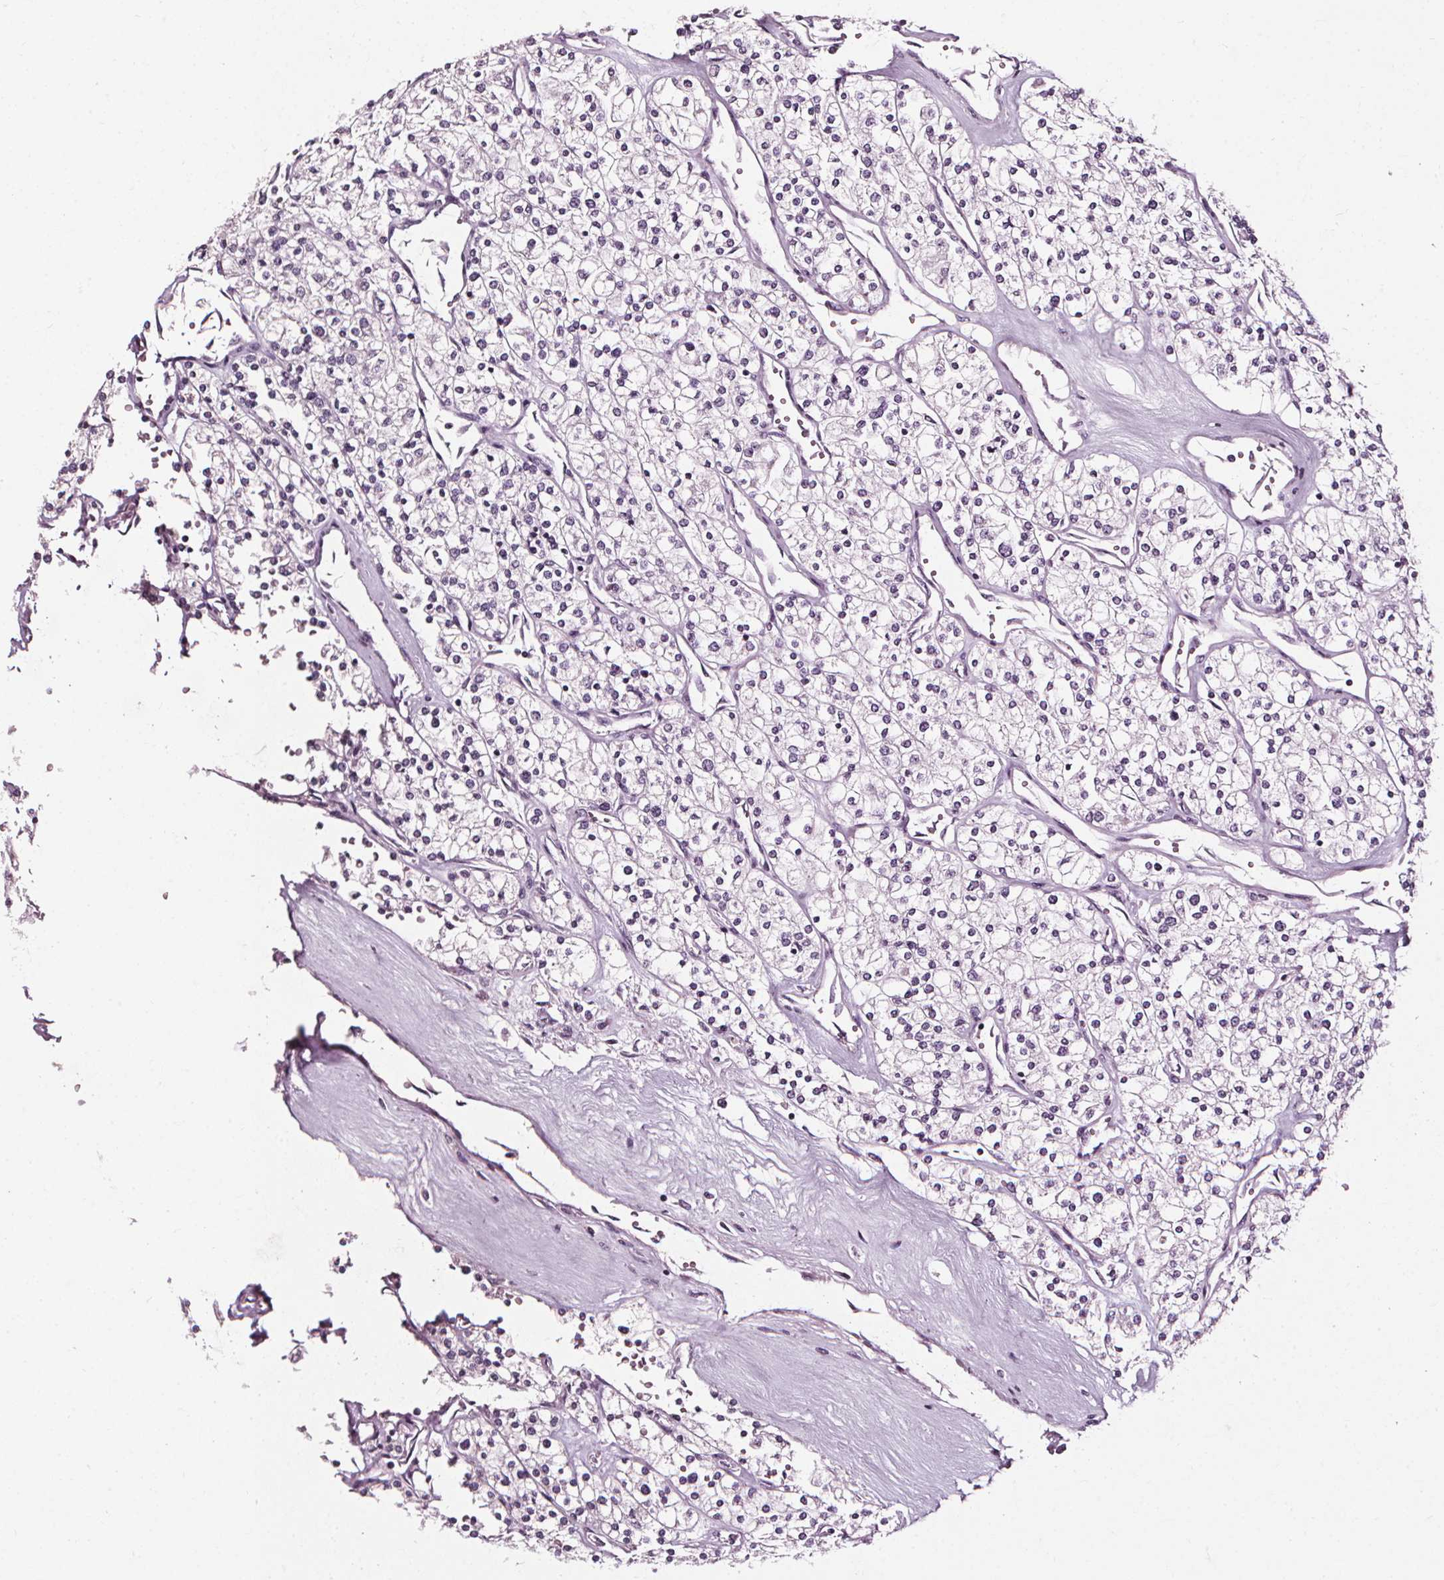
{"staining": {"intensity": "negative", "quantity": "none", "location": "none"}, "tissue": "renal cancer", "cell_type": "Tumor cells", "image_type": "cancer", "snomed": [{"axis": "morphology", "description": "Adenocarcinoma, NOS"}, {"axis": "topography", "description": "Kidney"}], "caption": "Human adenocarcinoma (renal) stained for a protein using IHC exhibits no positivity in tumor cells.", "gene": "DEFA5", "patient": {"sex": "male", "age": 80}}